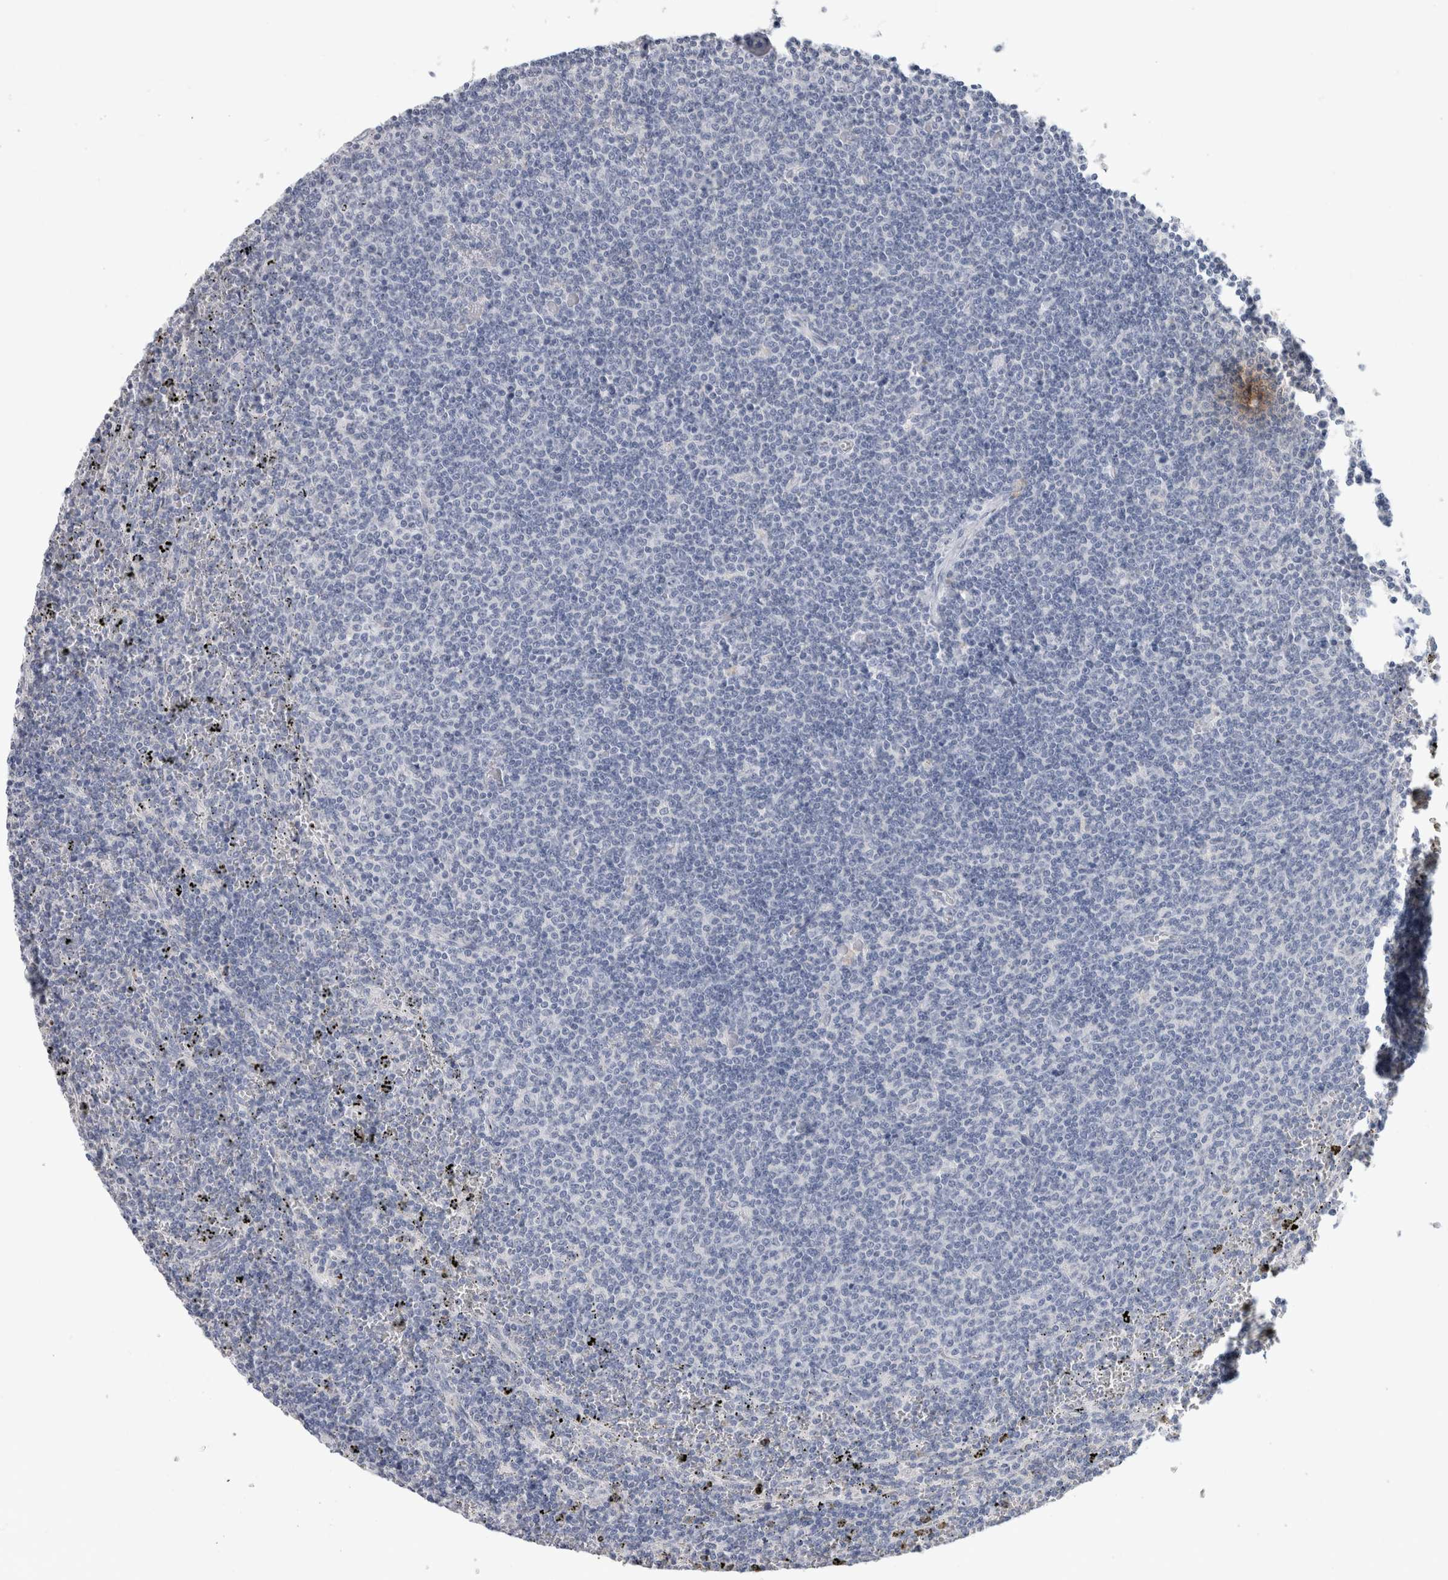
{"staining": {"intensity": "negative", "quantity": "none", "location": "none"}, "tissue": "lymphoma", "cell_type": "Tumor cells", "image_type": "cancer", "snomed": [{"axis": "morphology", "description": "Malignant lymphoma, non-Hodgkin's type, Low grade"}, {"axis": "topography", "description": "Spleen"}], "caption": "This image is of malignant lymphoma, non-Hodgkin's type (low-grade) stained with immunohistochemistry (IHC) to label a protein in brown with the nuclei are counter-stained blue. There is no expression in tumor cells.", "gene": "BCAN", "patient": {"sex": "female", "age": 50}}